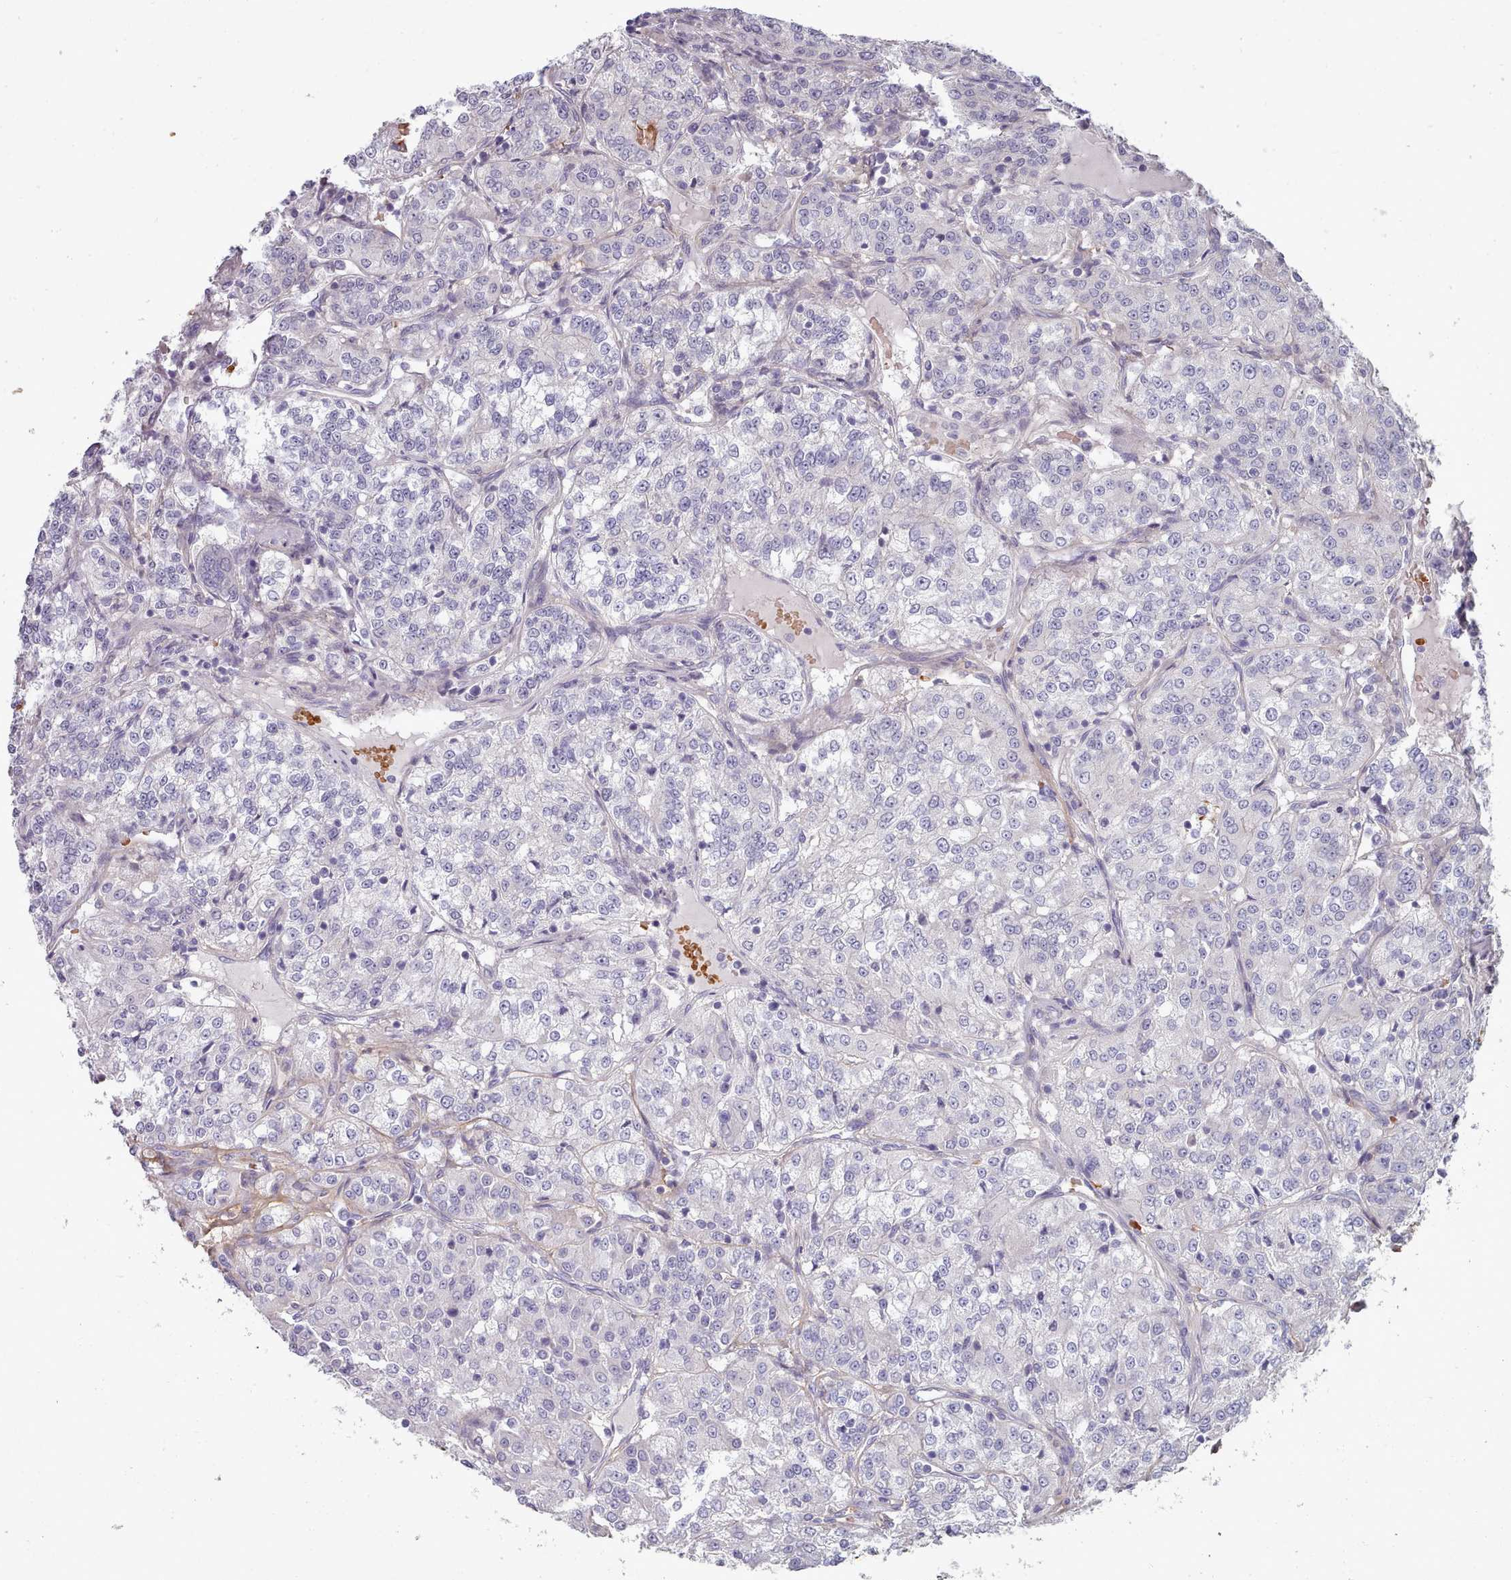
{"staining": {"intensity": "negative", "quantity": "none", "location": "none"}, "tissue": "renal cancer", "cell_type": "Tumor cells", "image_type": "cancer", "snomed": [{"axis": "morphology", "description": "Adenocarcinoma, NOS"}, {"axis": "topography", "description": "Kidney"}], "caption": "Renal cancer (adenocarcinoma) was stained to show a protein in brown. There is no significant positivity in tumor cells.", "gene": "CLNS1A", "patient": {"sex": "female", "age": 63}}